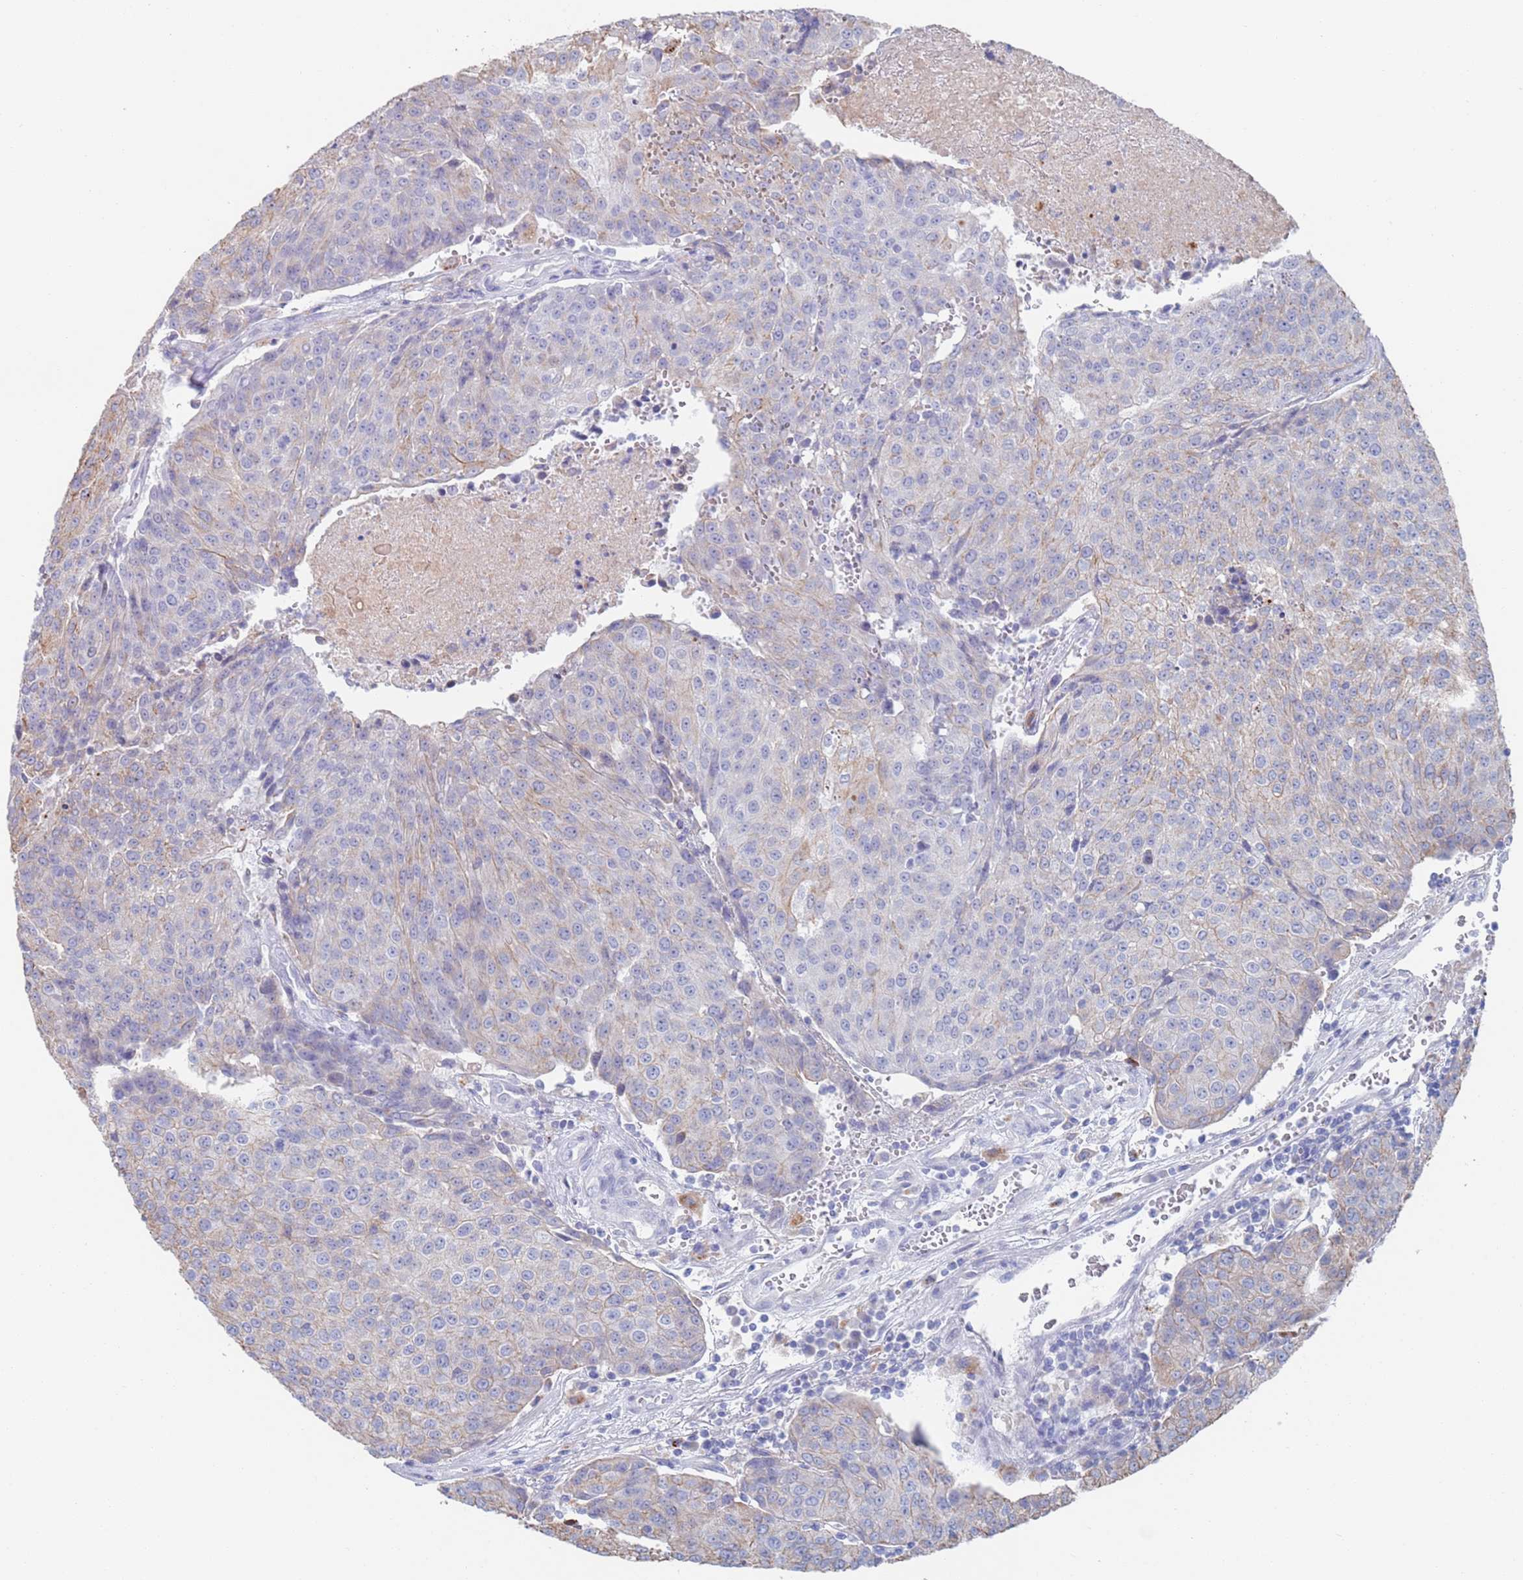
{"staining": {"intensity": "weak", "quantity": "<25%", "location": "cytoplasmic/membranous"}, "tissue": "urothelial cancer", "cell_type": "Tumor cells", "image_type": "cancer", "snomed": [{"axis": "morphology", "description": "Urothelial carcinoma, High grade"}, {"axis": "topography", "description": "Urinary bladder"}], "caption": "An IHC photomicrograph of high-grade urothelial carcinoma is shown. There is no staining in tumor cells of high-grade urothelial carcinoma.", "gene": "FUCA1", "patient": {"sex": "female", "age": 85}}